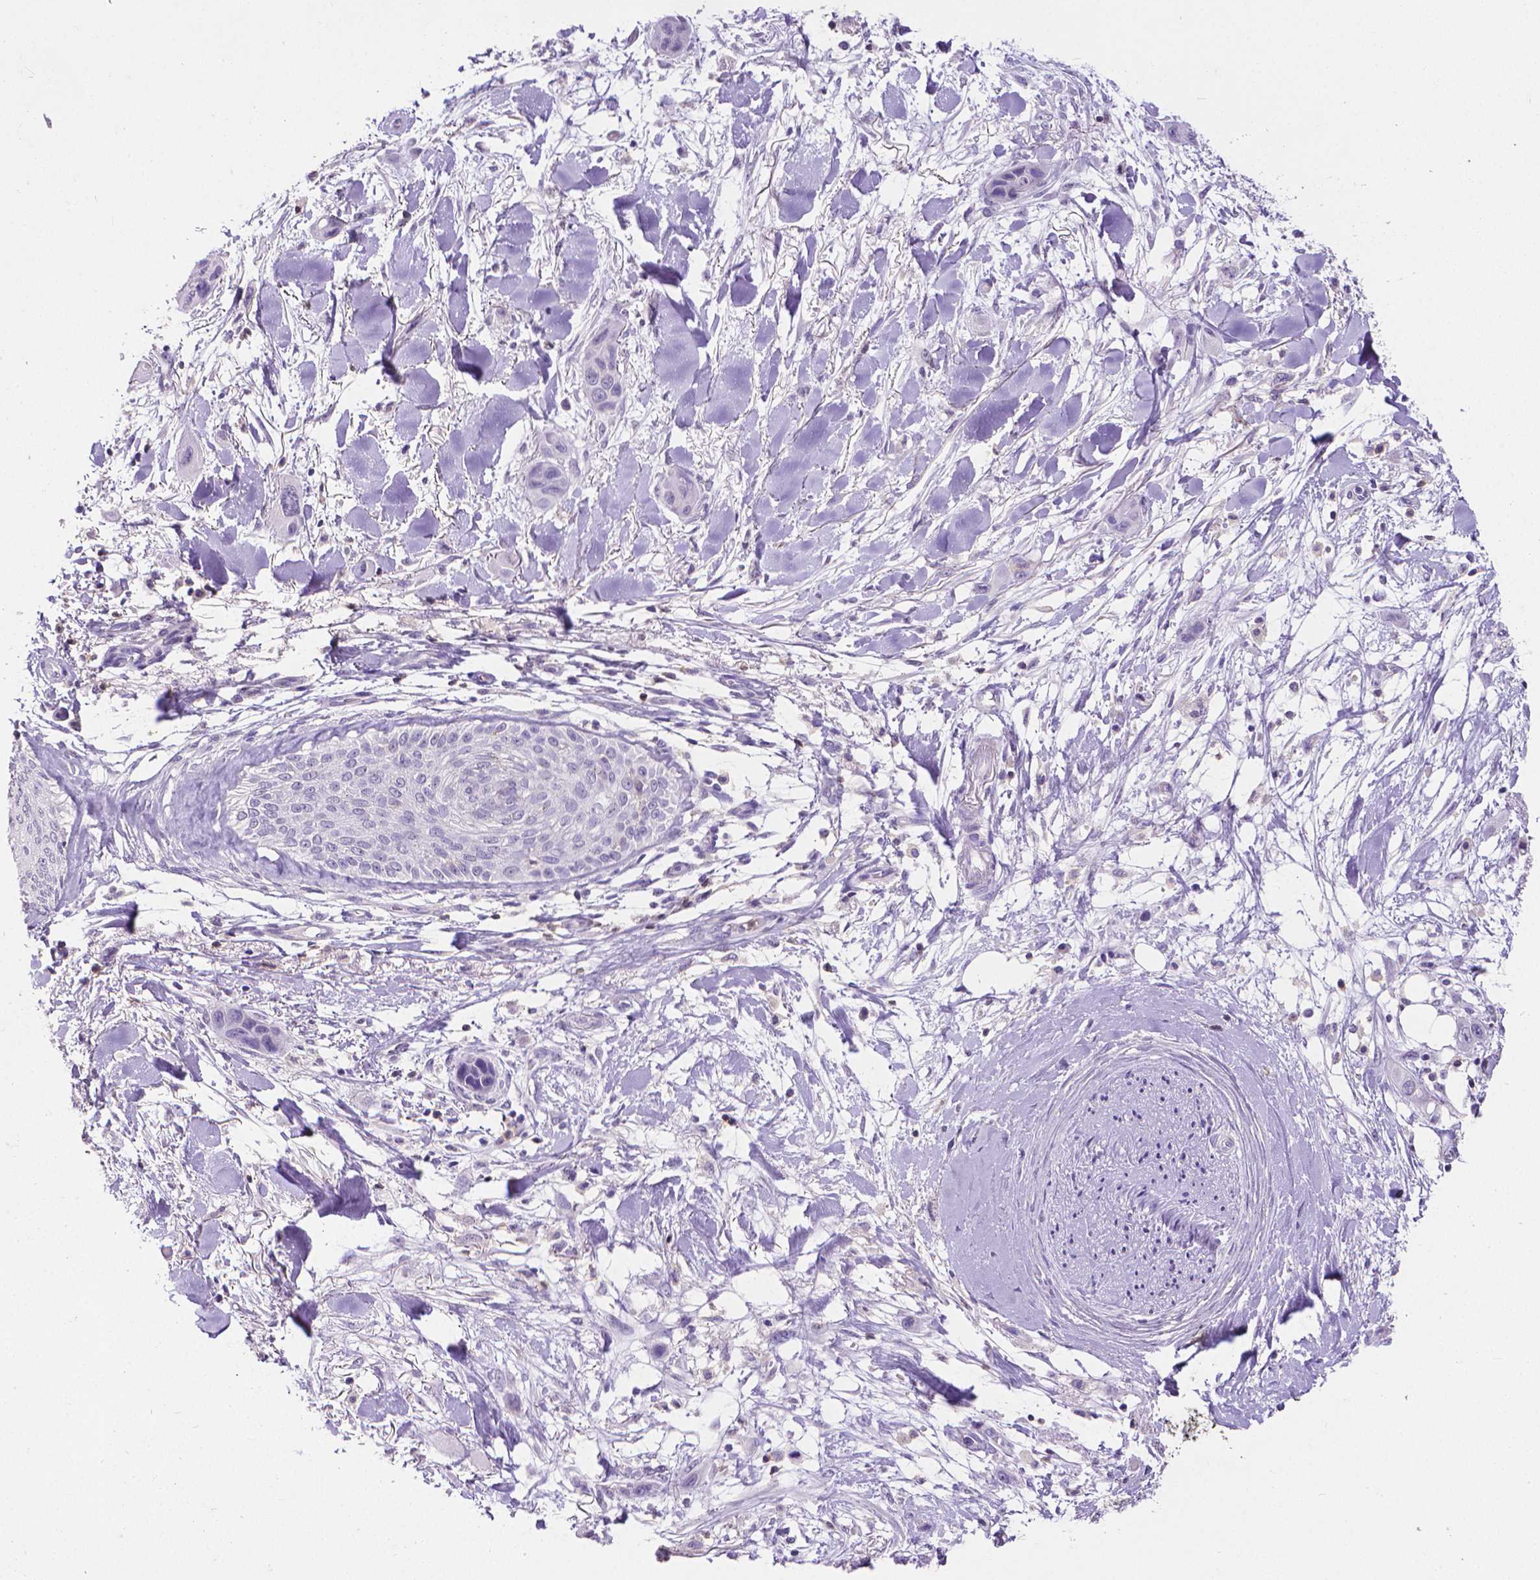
{"staining": {"intensity": "negative", "quantity": "none", "location": "none"}, "tissue": "skin cancer", "cell_type": "Tumor cells", "image_type": "cancer", "snomed": [{"axis": "morphology", "description": "Squamous cell carcinoma, NOS"}, {"axis": "topography", "description": "Skin"}], "caption": "Squamous cell carcinoma (skin) stained for a protein using IHC reveals no expression tumor cells.", "gene": "CD4", "patient": {"sex": "male", "age": 79}}